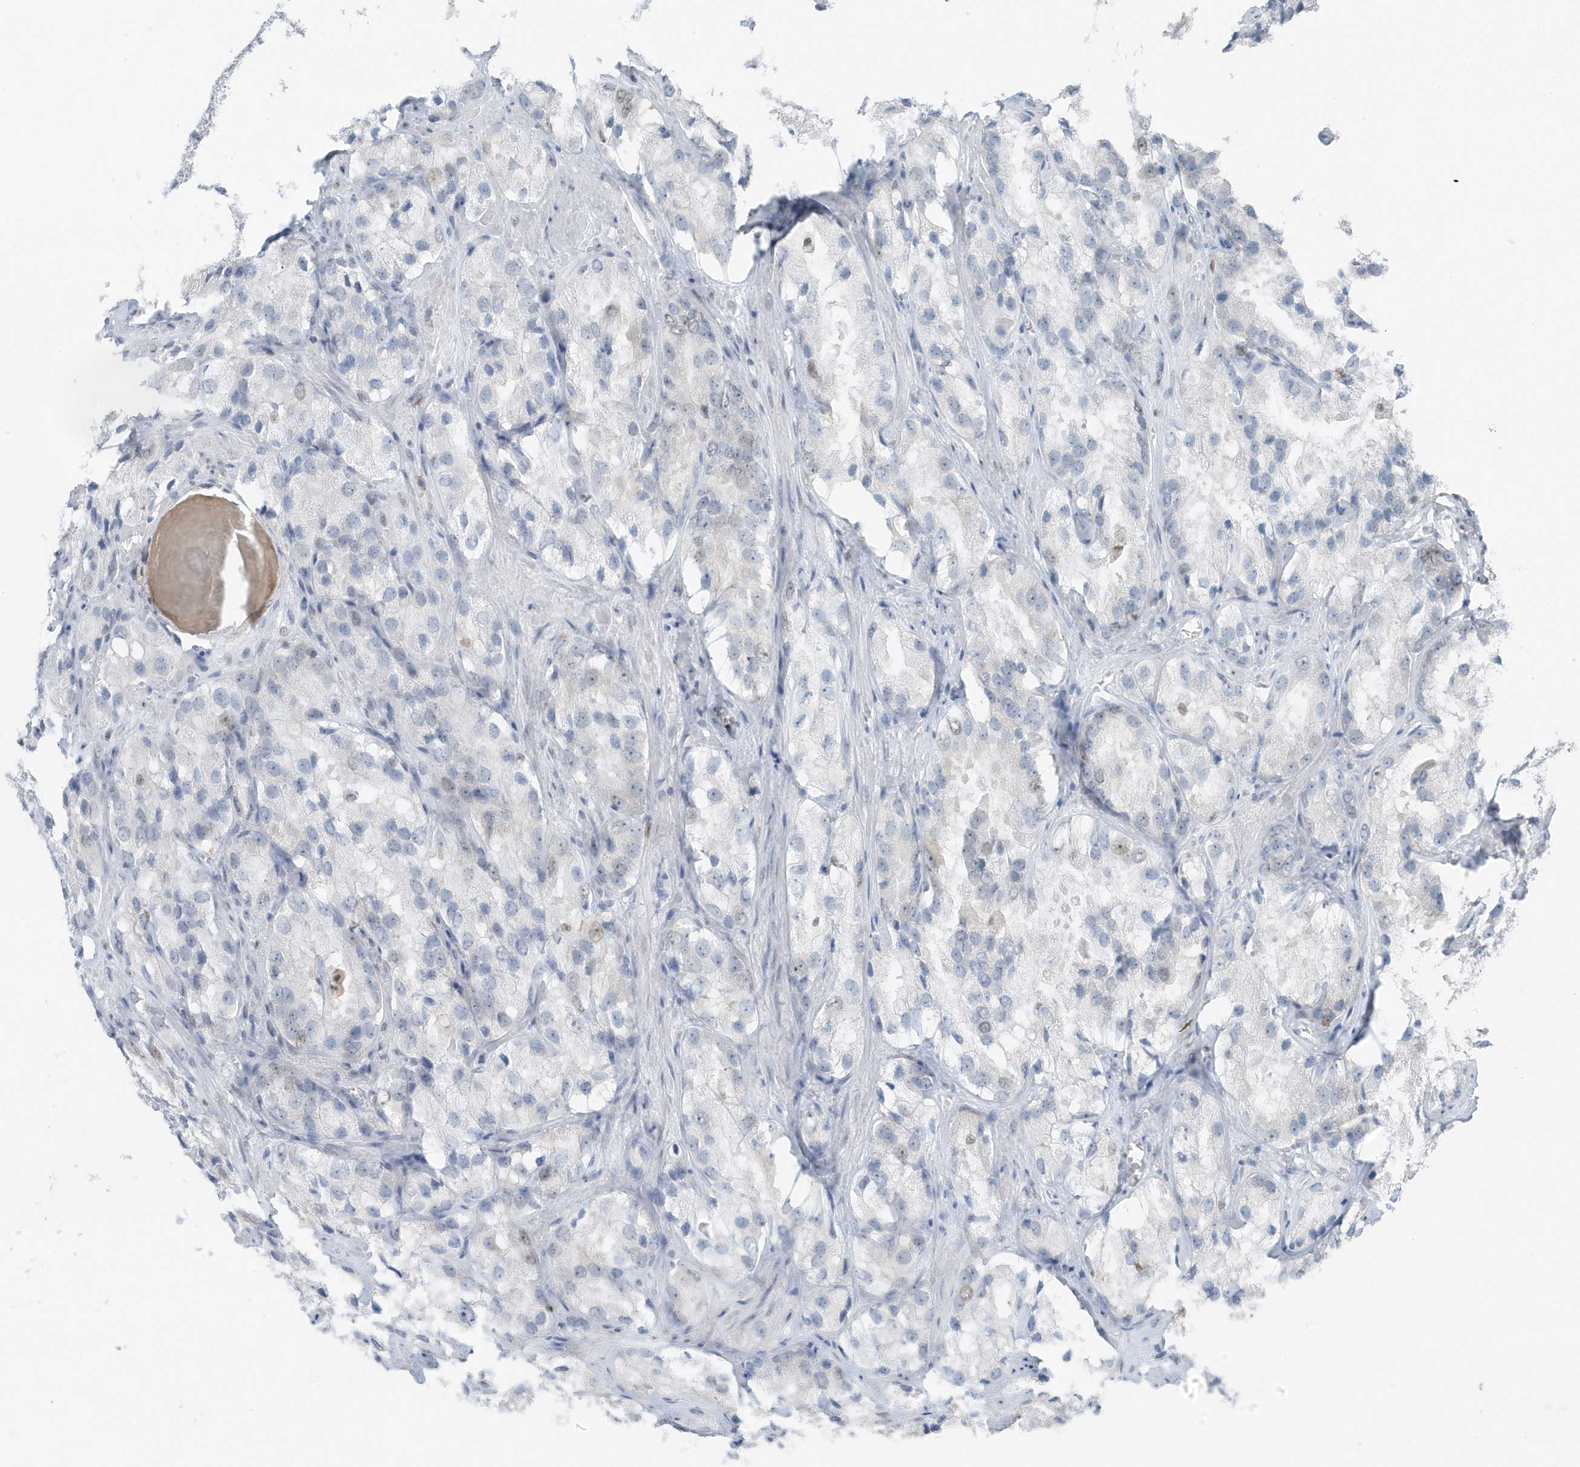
{"staining": {"intensity": "negative", "quantity": "none", "location": "none"}, "tissue": "prostate cancer", "cell_type": "Tumor cells", "image_type": "cancer", "snomed": [{"axis": "morphology", "description": "Adenocarcinoma, High grade"}, {"axis": "topography", "description": "Prostate"}], "caption": "A micrograph of human prostate adenocarcinoma (high-grade) is negative for staining in tumor cells.", "gene": "SMIM34", "patient": {"sex": "male", "age": 66}}